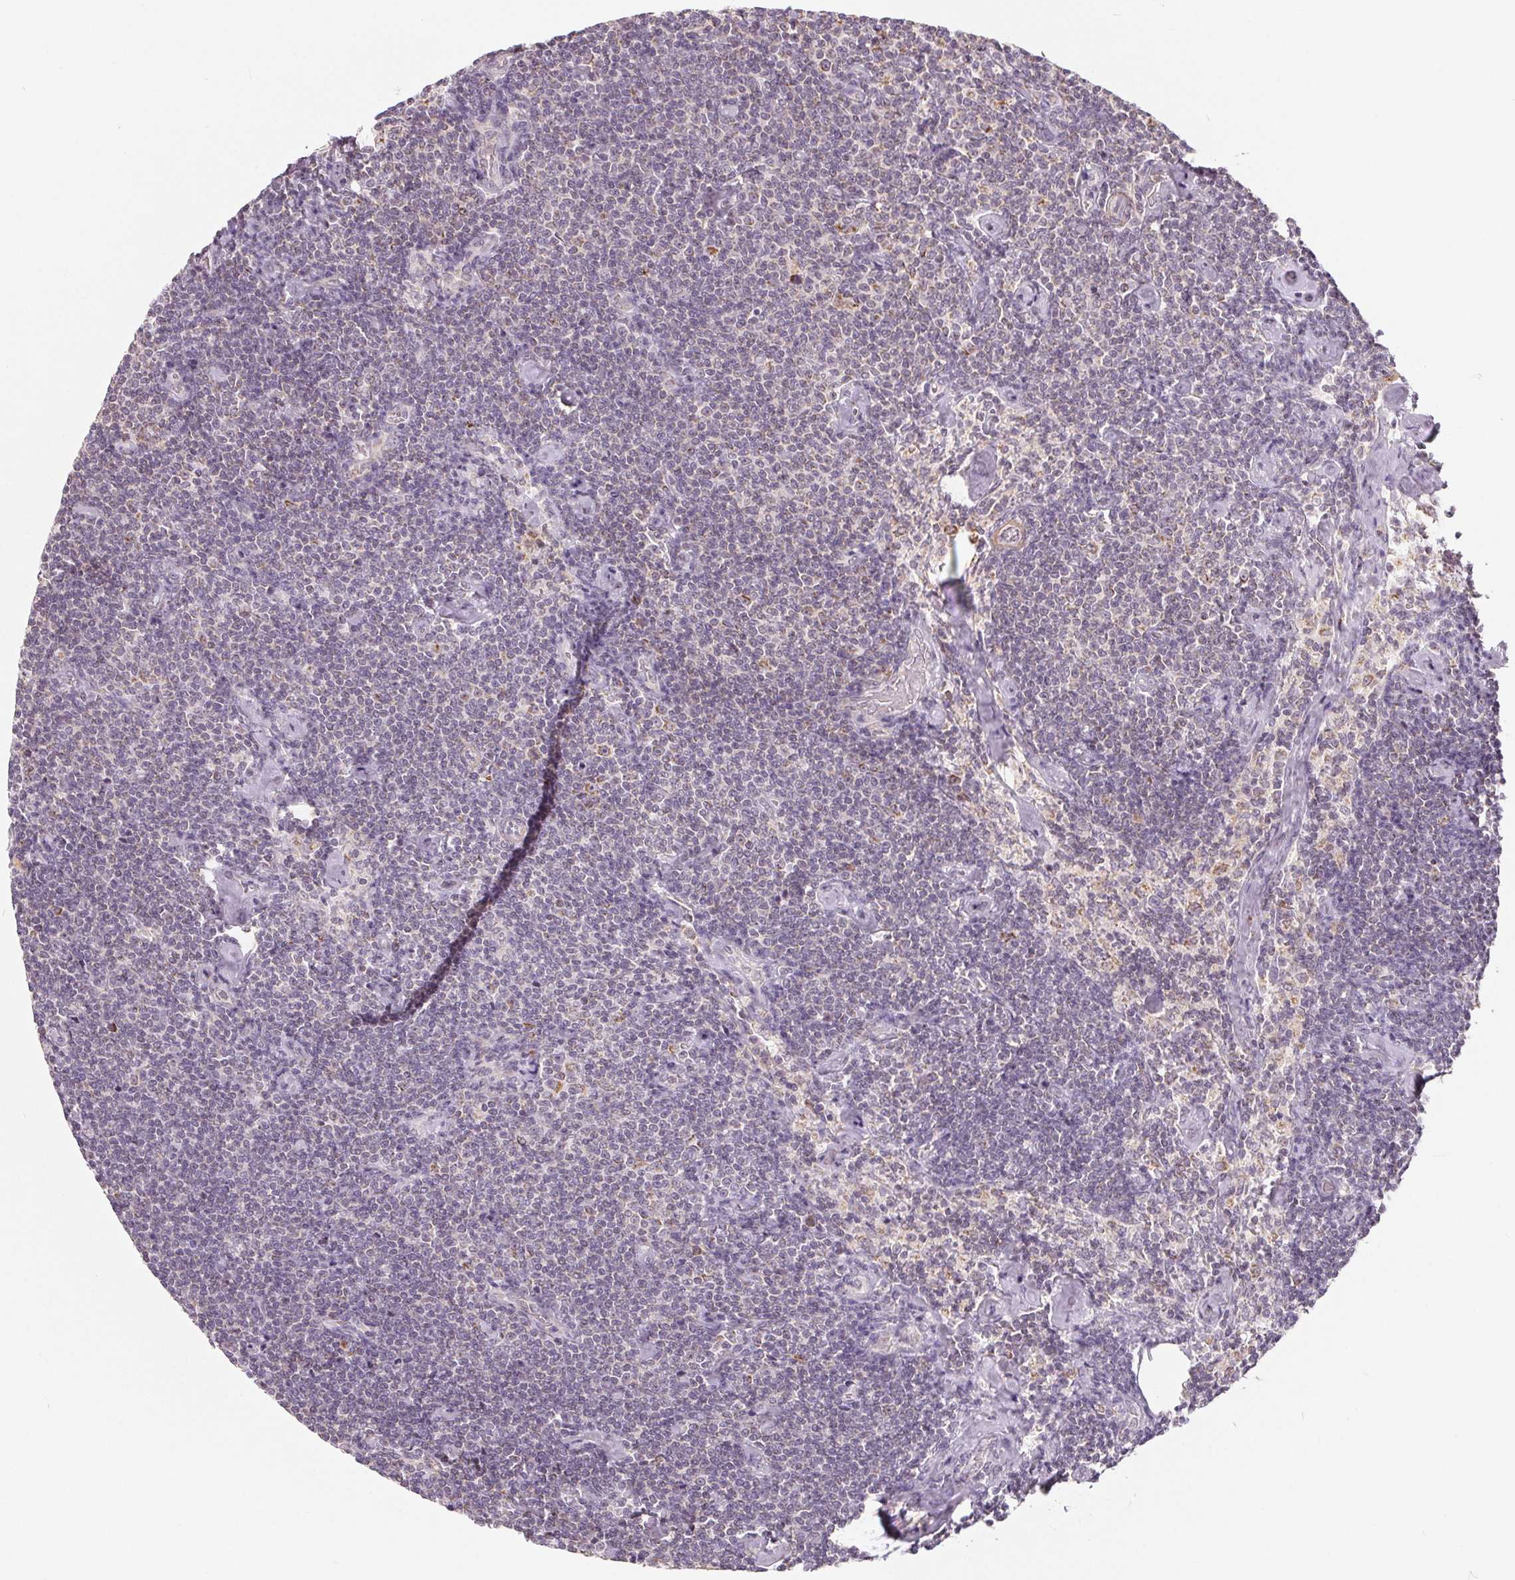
{"staining": {"intensity": "negative", "quantity": "none", "location": "none"}, "tissue": "lymphoma", "cell_type": "Tumor cells", "image_type": "cancer", "snomed": [{"axis": "morphology", "description": "Malignant lymphoma, non-Hodgkin's type, Low grade"}, {"axis": "topography", "description": "Lymph node"}], "caption": "An immunohistochemistry (IHC) micrograph of lymphoma is shown. There is no staining in tumor cells of lymphoma.", "gene": "GHITM", "patient": {"sex": "male", "age": 81}}